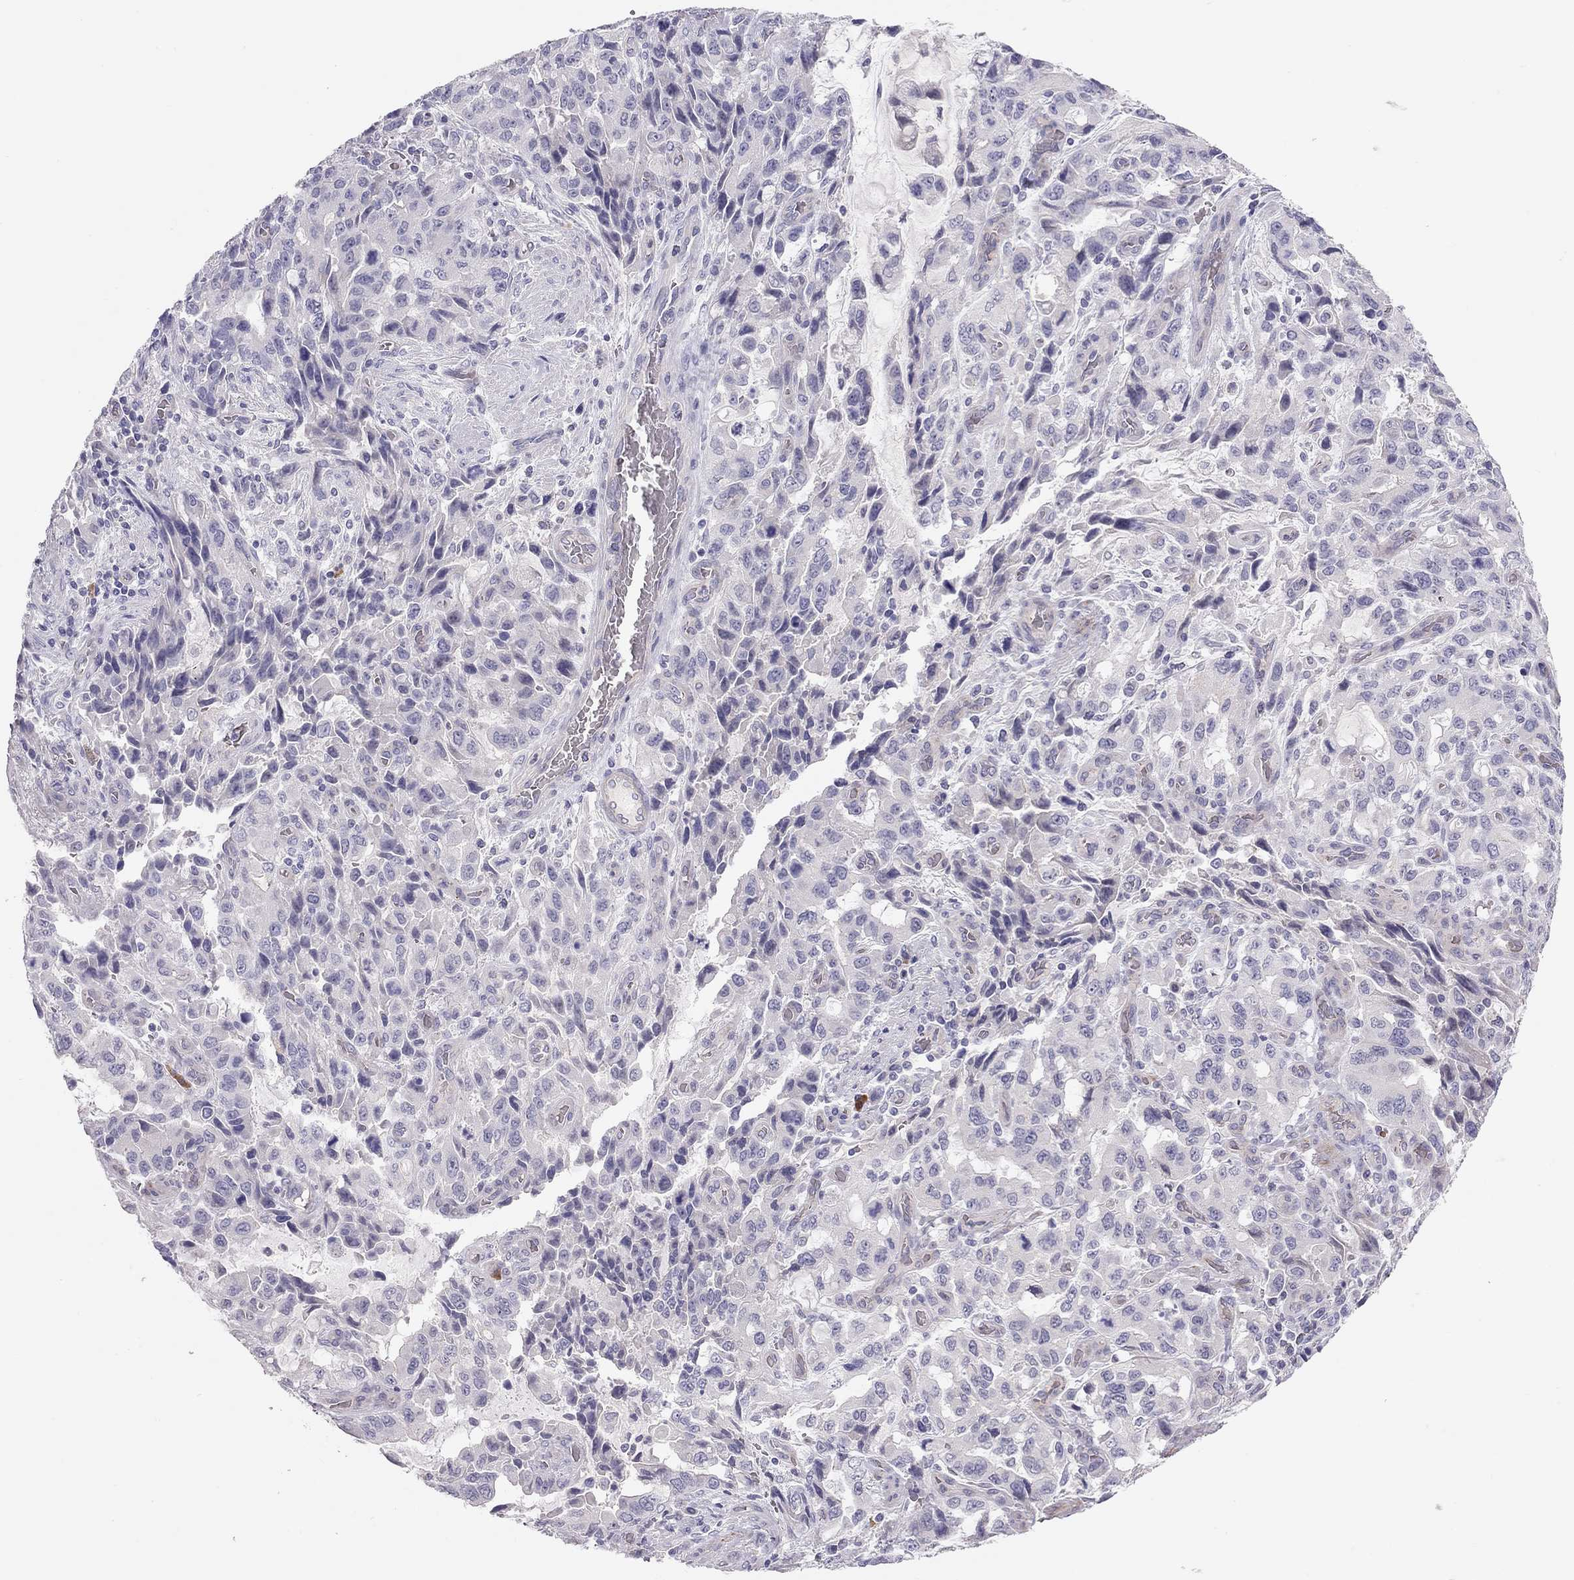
{"staining": {"intensity": "negative", "quantity": "none", "location": "none"}, "tissue": "stomach cancer", "cell_type": "Tumor cells", "image_type": "cancer", "snomed": [{"axis": "morphology", "description": "Adenocarcinoma, NOS"}, {"axis": "topography", "description": "Stomach, upper"}], "caption": "Image shows no protein staining in tumor cells of stomach cancer tissue.", "gene": "FRMD1", "patient": {"sex": "male", "age": 85}}